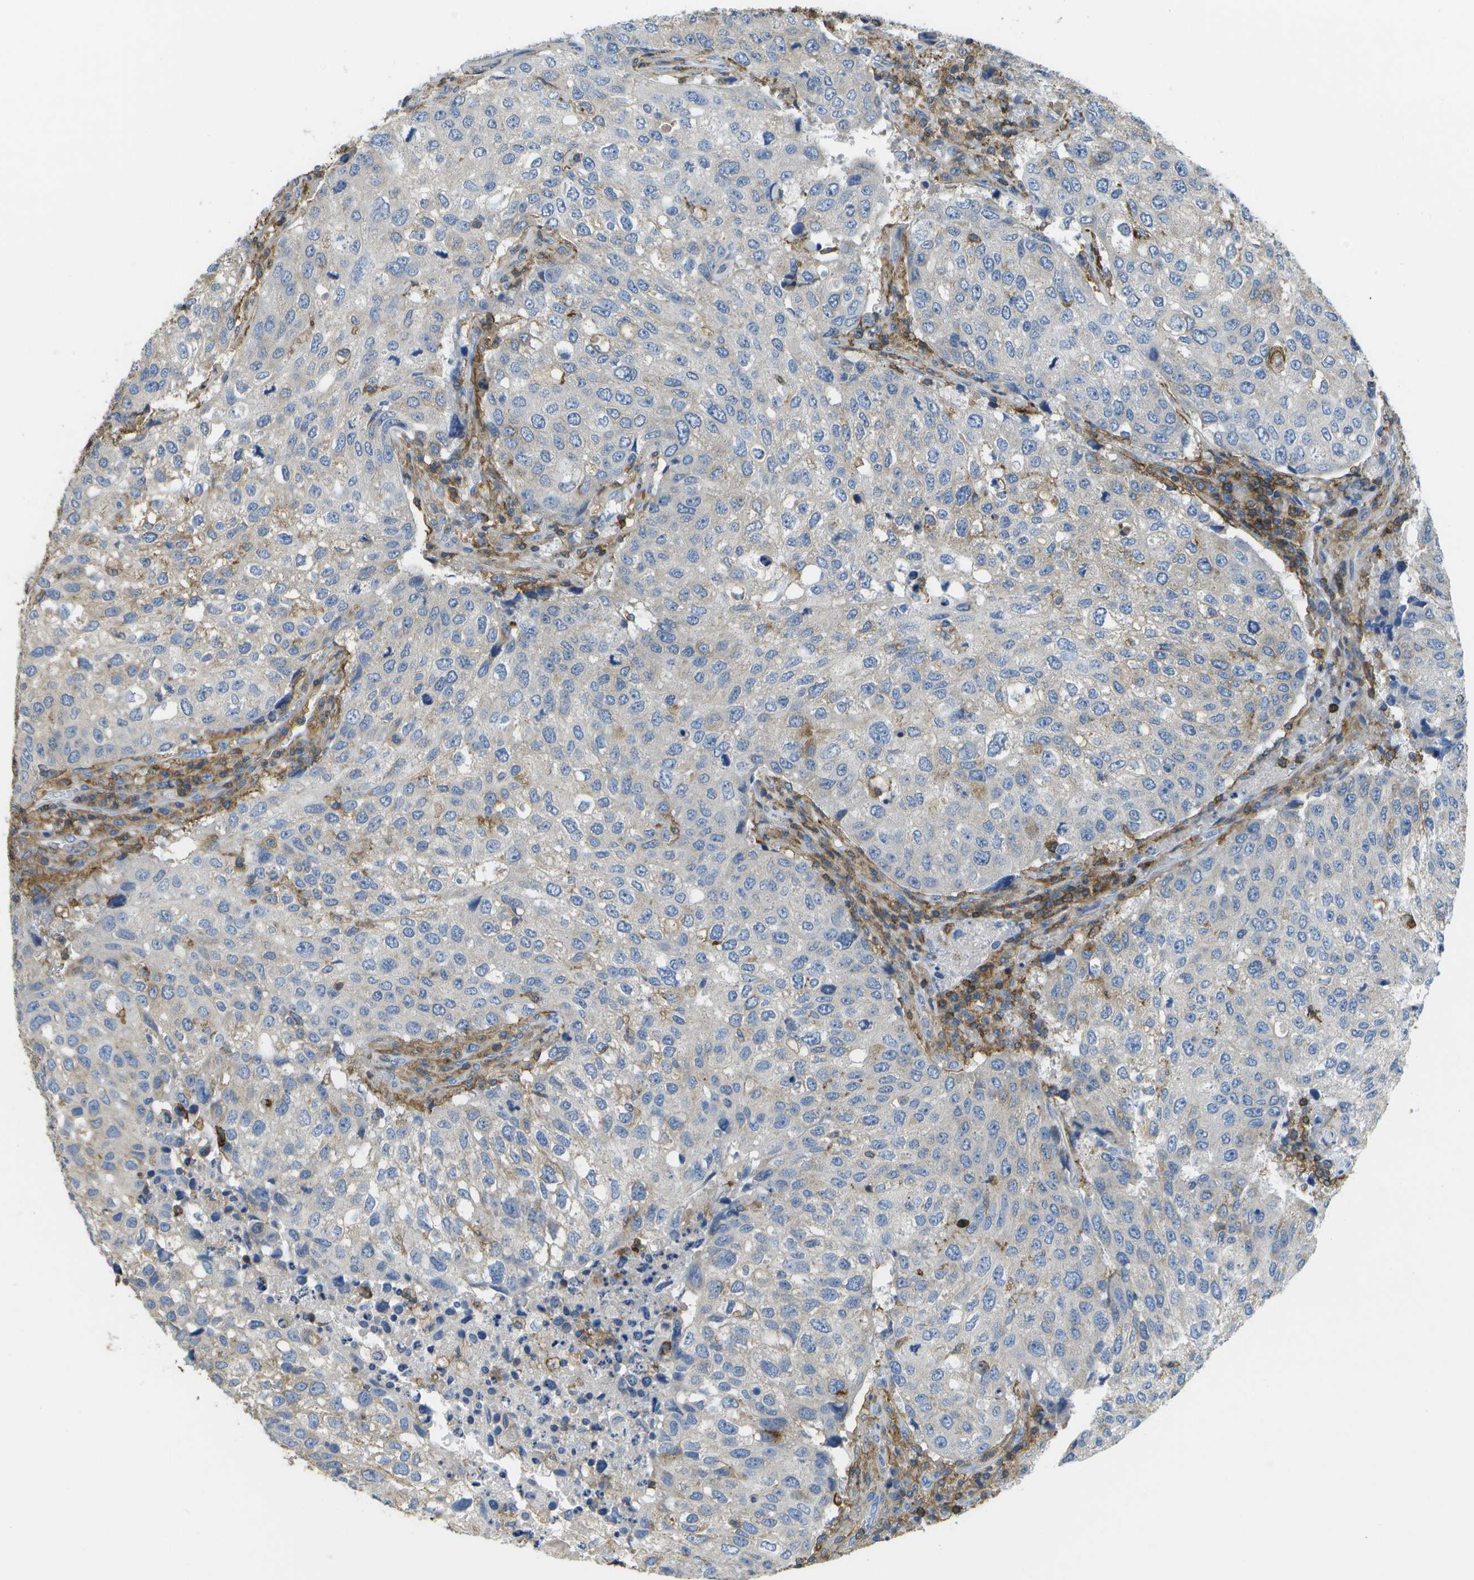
{"staining": {"intensity": "weak", "quantity": "<25%", "location": "cytoplasmic/membranous"}, "tissue": "urothelial cancer", "cell_type": "Tumor cells", "image_type": "cancer", "snomed": [{"axis": "morphology", "description": "Urothelial carcinoma, High grade"}, {"axis": "topography", "description": "Lymph node"}, {"axis": "topography", "description": "Urinary bladder"}], "caption": "DAB (3,3'-diaminobenzidine) immunohistochemical staining of human urothelial cancer displays no significant staining in tumor cells.", "gene": "RCSD1", "patient": {"sex": "male", "age": 51}}